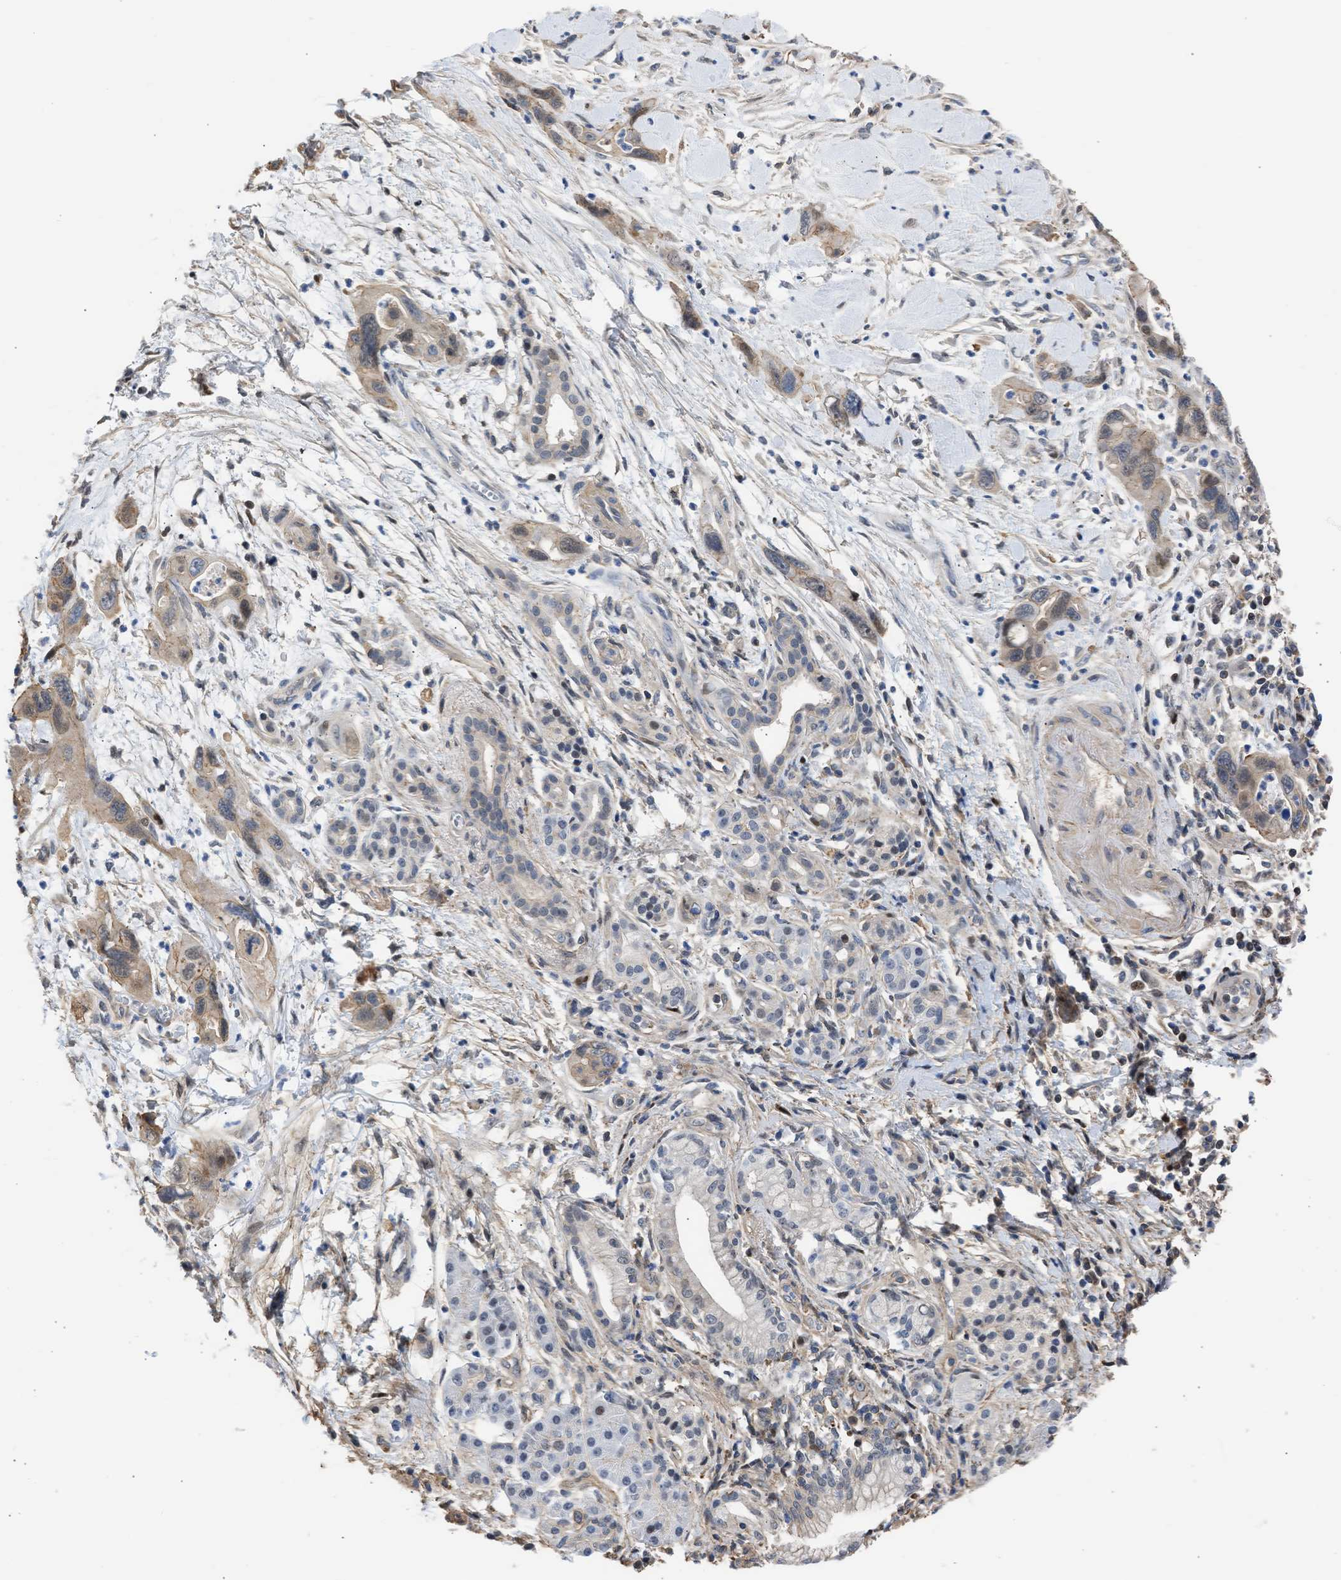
{"staining": {"intensity": "weak", "quantity": ">75%", "location": "cytoplasmic/membranous,nuclear"}, "tissue": "pancreatic cancer", "cell_type": "Tumor cells", "image_type": "cancer", "snomed": [{"axis": "morphology", "description": "Adenocarcinoma, NOS"}, {"axis": "topography", "description": "Pancreas"}], "caption": "A histopathology image showing weak cytoplasmic/membranous and nuclear expression in about >75% of tumor cells in adenocarcinoma (pancreatic), as visualized by brown immunohistochemical staining.", "gene": "MAS1L", "patient": {"sex": "female", "age": 70}}